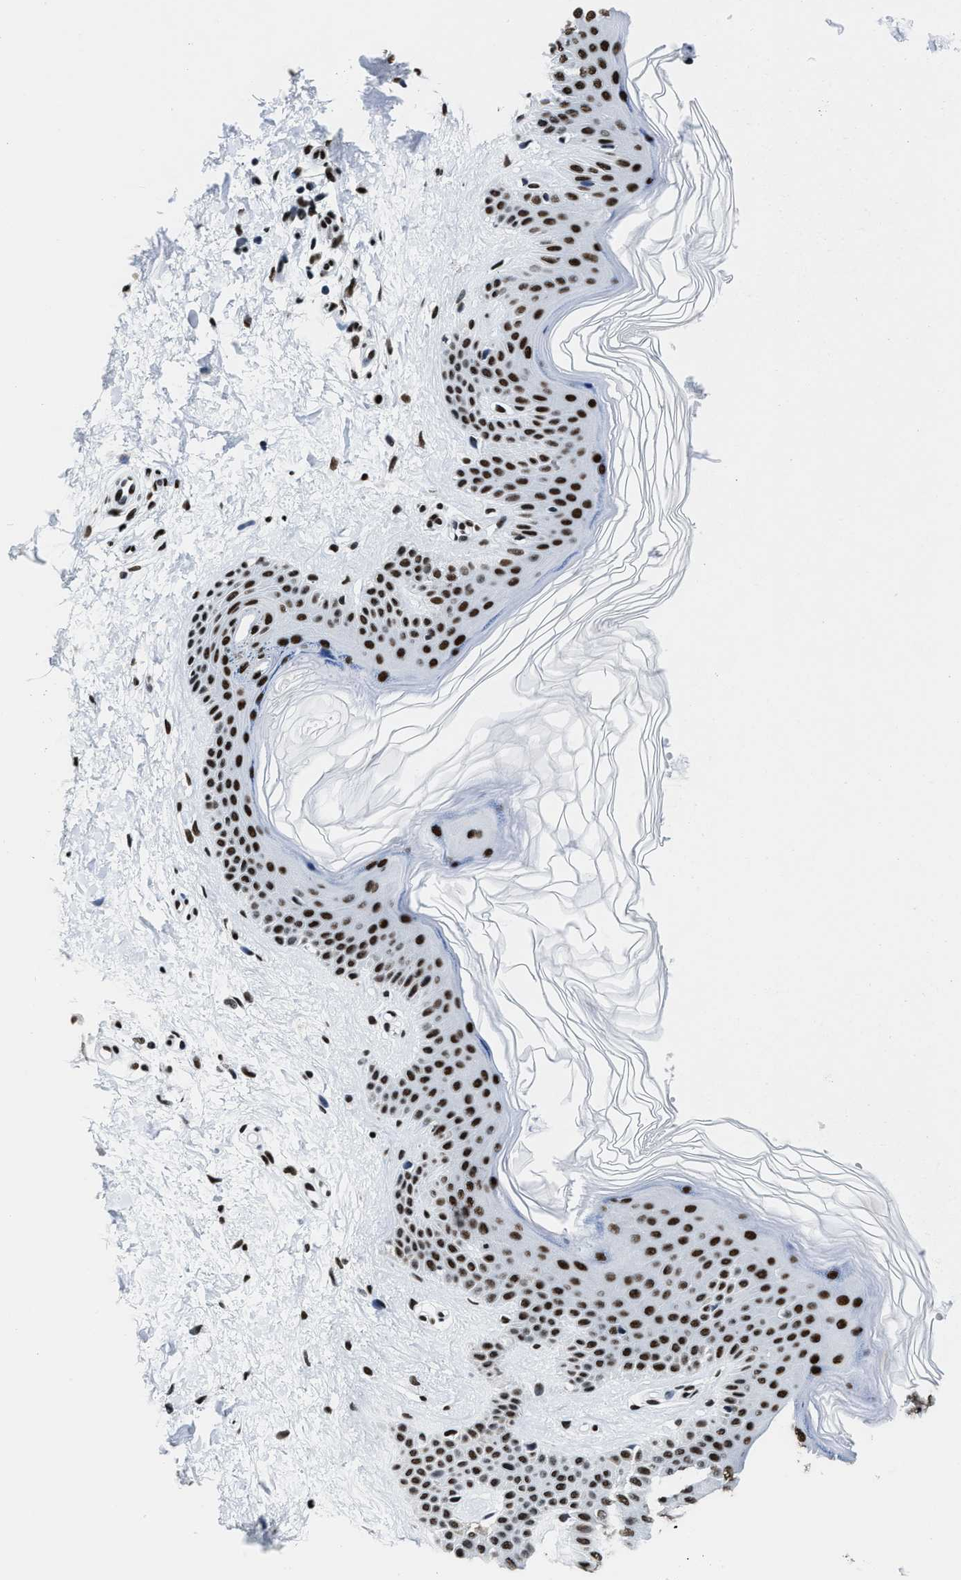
{"staining": {"intensity": "moderate", "quantity": ">75%", "location": "nuclear"}, "tissue": "skin", "cell_type": "Fibroblasts", "image_type": "normal", "snomed": [{"axis": "morphology", "description": "Normal tissue, NOS"}, {"axis": "morphology", "description": "Malignant melanoma, Metastatic site"}, {"axis": "topography", "description": "Skin"}], "caption": "The image reveals a brown stain indicating the presence of a protein in the nuclear of fibroblasts in skin.", "gene": "SMARCC2", "patient": {"sex": "male", "age": 41}}